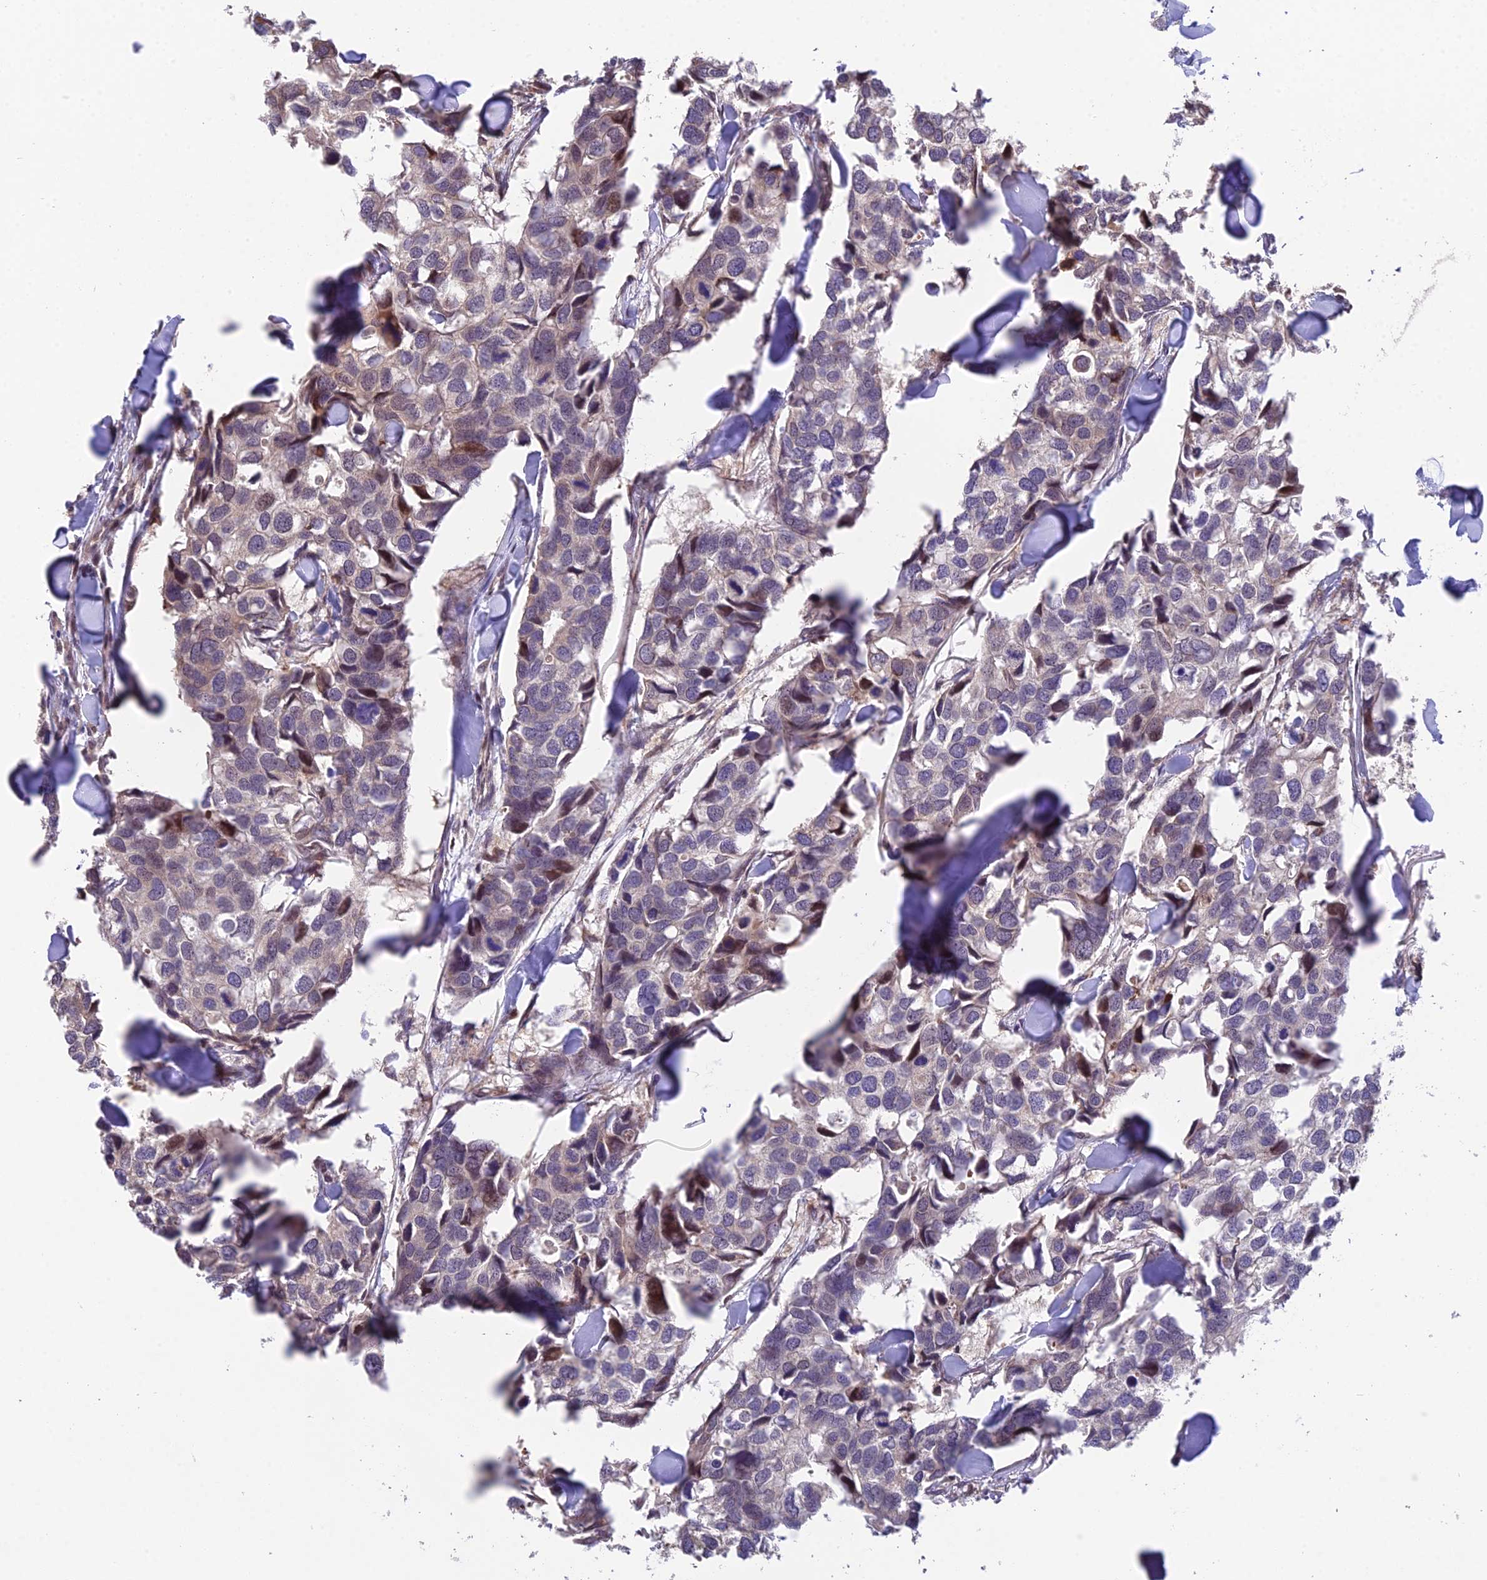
{"staining": {"intensity": "moderate", "quantity": "<25%", "location": "nuclear"}, "tissue": "breast cancer", "cell_type": "Tumor cells", "image_type": "cancer", "snomed": [{"axis": "morphology", "description": "Duct carcinoma"}, {"axis": "topography", "description": "Breast"}], "caption": "High-magnification brightfield microscopy of breast intraductal carcinoma stained with DAB (3,3'-diaminobenzidine) (brown) and counterstained with hematoxylin (blue). tumor cells exhibit moderate nuclear expression is seen in about<25% of cells. (IHC, brightfield microscopy, high magnification).", "gene": "CYP2R1", "patient": {"sex": "female", "age": 83}}